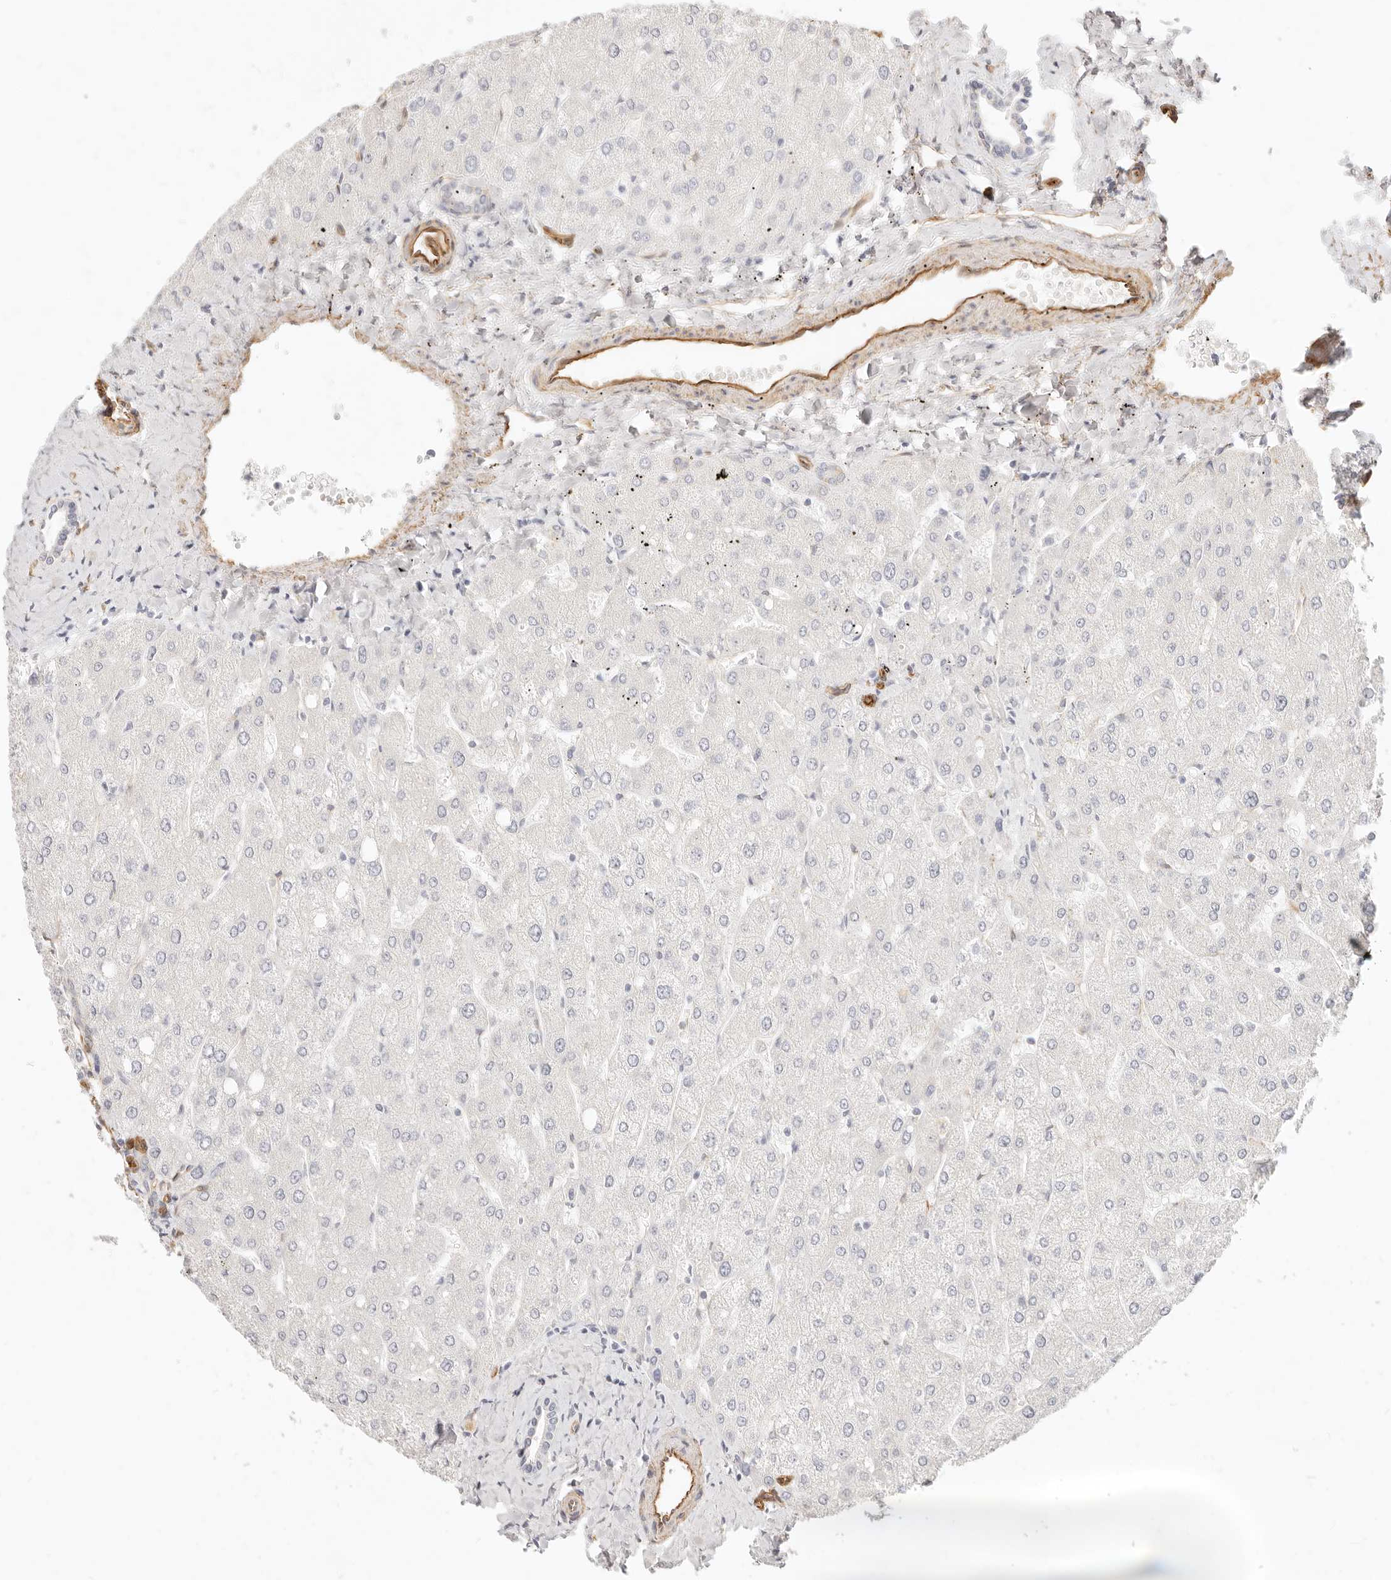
{"staining": {"intensity": "negative", "quantity": "none", "location": "none"}, "tissue": "liver", "cell_type": "Cholangiocytes", "image_type": "normal", "snomed": [{"axis": "morphology", "description": "Normal tissue, NOS"}, {"axis": "topography", "description": "Liver"}], "caption": "Histopathology image shows no significant protein positivity in cholangiocytes of normal liver. (DAB immunohistochemistry with hematoxylin counter stain).", "gene": "NUS1", "patient": {"sex": "male", "age": 55}}